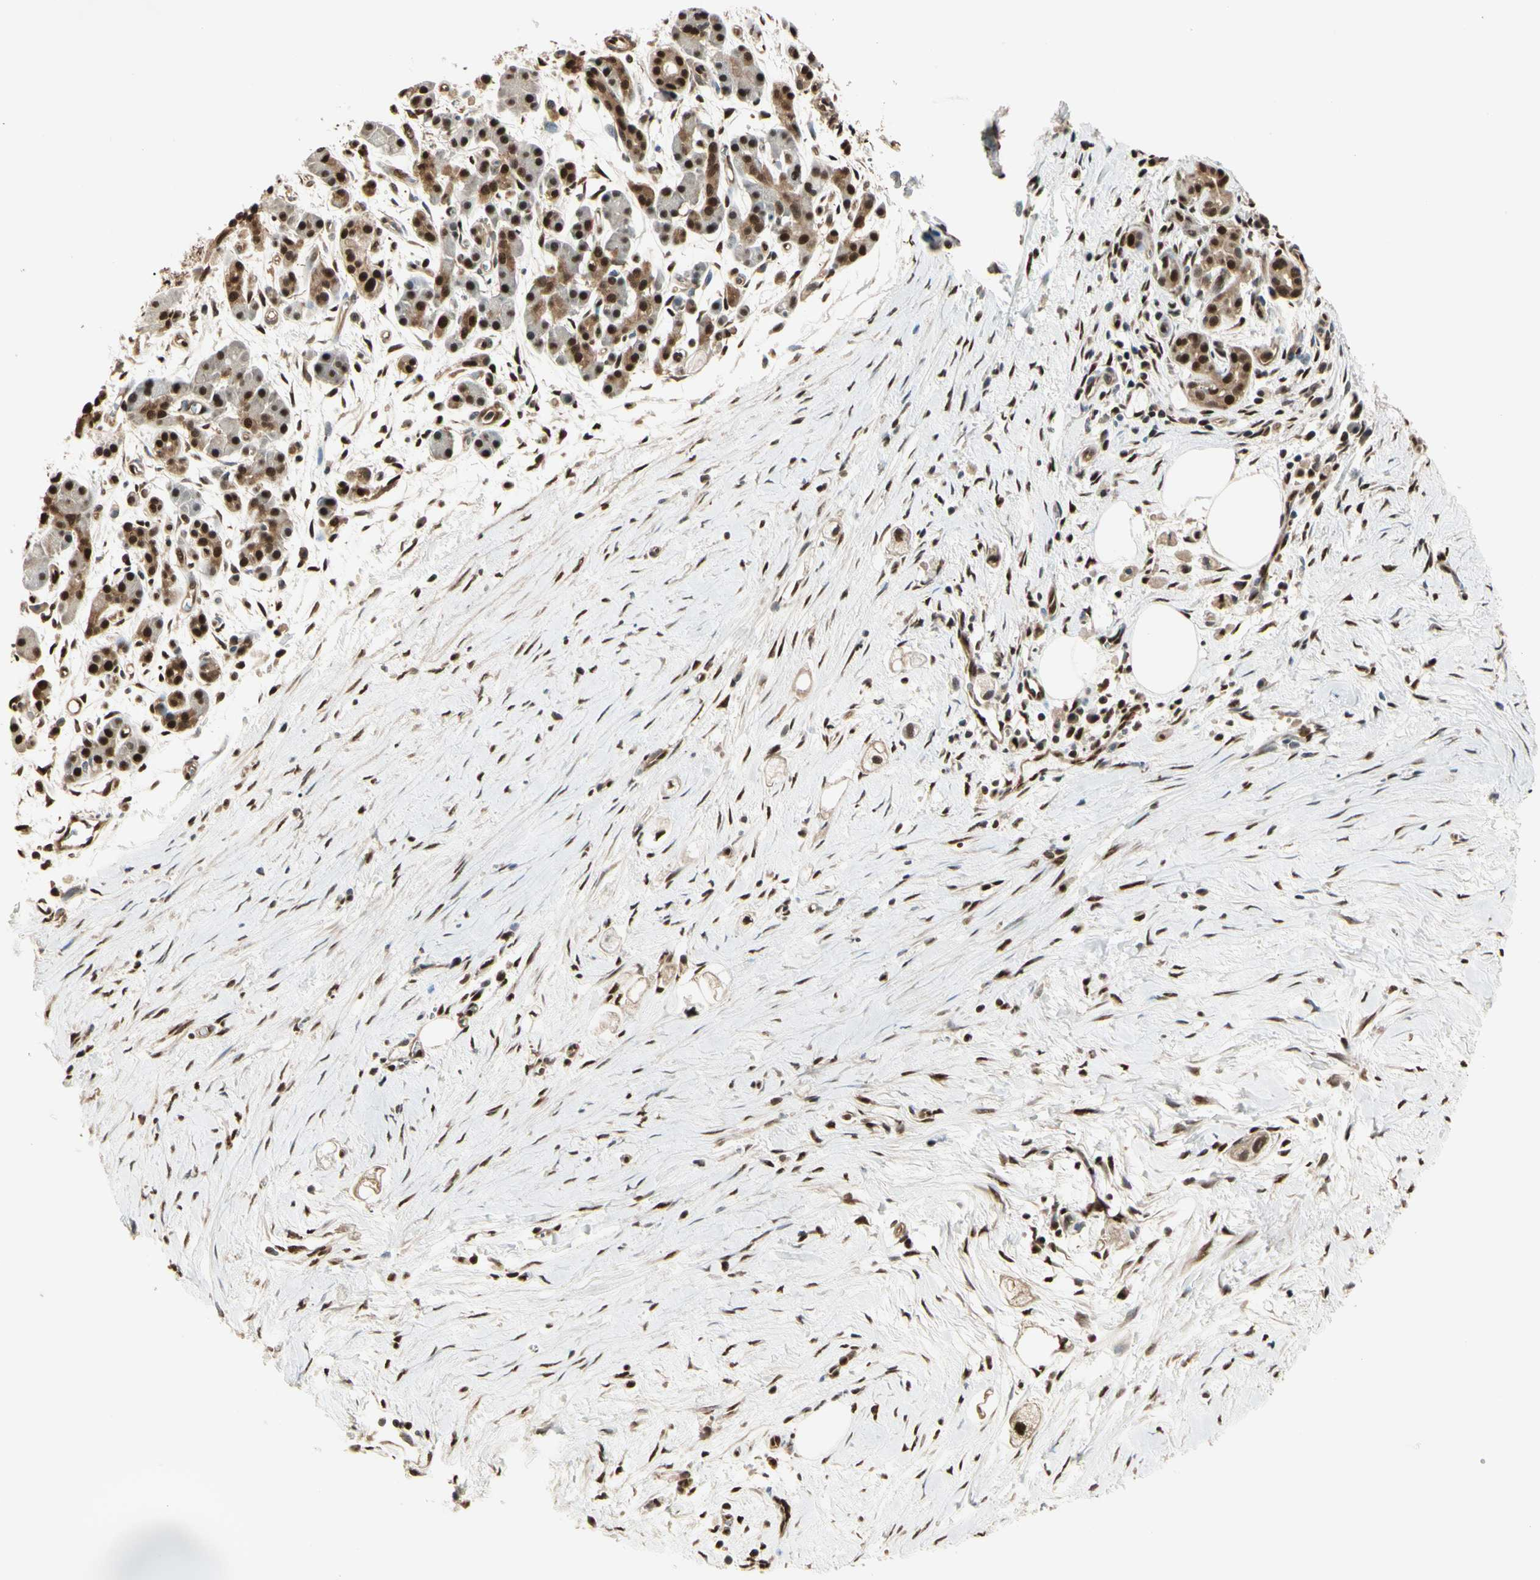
{"staining": {"intensity": "strong", "quantity": ">75%", "location": "cytoplasmic/membranous,nuclear"}, "tissue": "pancreatic cancer", "cell_type": "Tumor cells", "image_type": "cancer", "snomed": [{"axis": "morphology", "description": "Adenocarcinoma, NOS"}, {"axis": "topography", "description": "Pancreas"}], "caption": "Approximately >75% of tumor cells in human pancreatic adenocarcinoma show strong cytoplasmic/membranous and nuclear protein positivity as visualized by brown immunohistochemical staining.", "gene": "PNCK", "patient": {"sex": "male", "age": 74}}